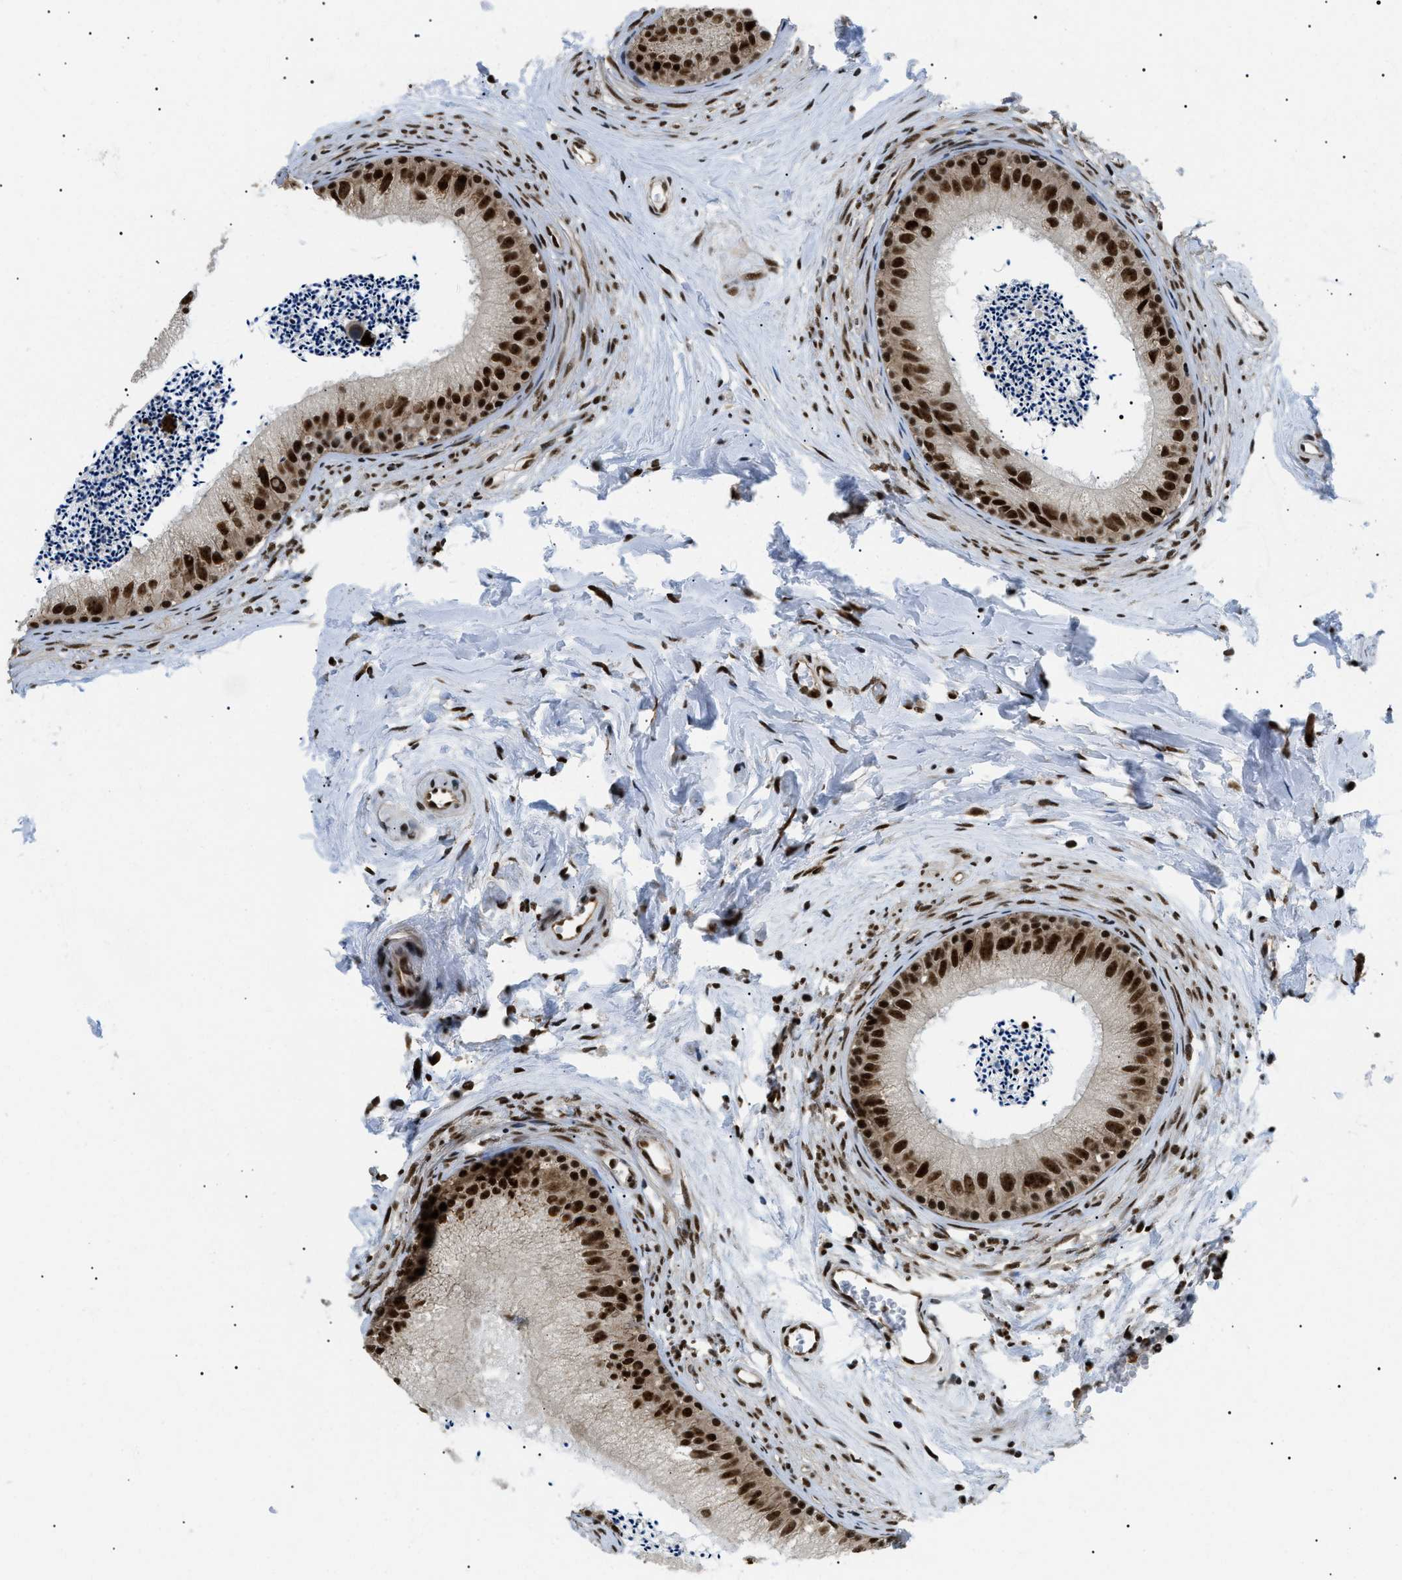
{"staining": {"intensity": "strong", "quantity": ">75%", "location": "nuclear"}, "tissue": "epididymis", "cell_type": "Glandular cells", "image_type": "normal", "snomed": [{"axis": "morphology", "description": "Normal tissue, NOS"}, {"axis": "topography", "description": "Epididymis"}], "caption": "A high-resolution micrograph shows immunohistochemistry staining of benign epididymis, which shows strong nuclear staining in approximately >75% of glandular cells. The staining was performed using DAB, with brown indicating positive protein expression. Nuclei are stained blue with hematoxylin.", "gene": "CWC25", "patient": {"sex": "male", "age": 56}}